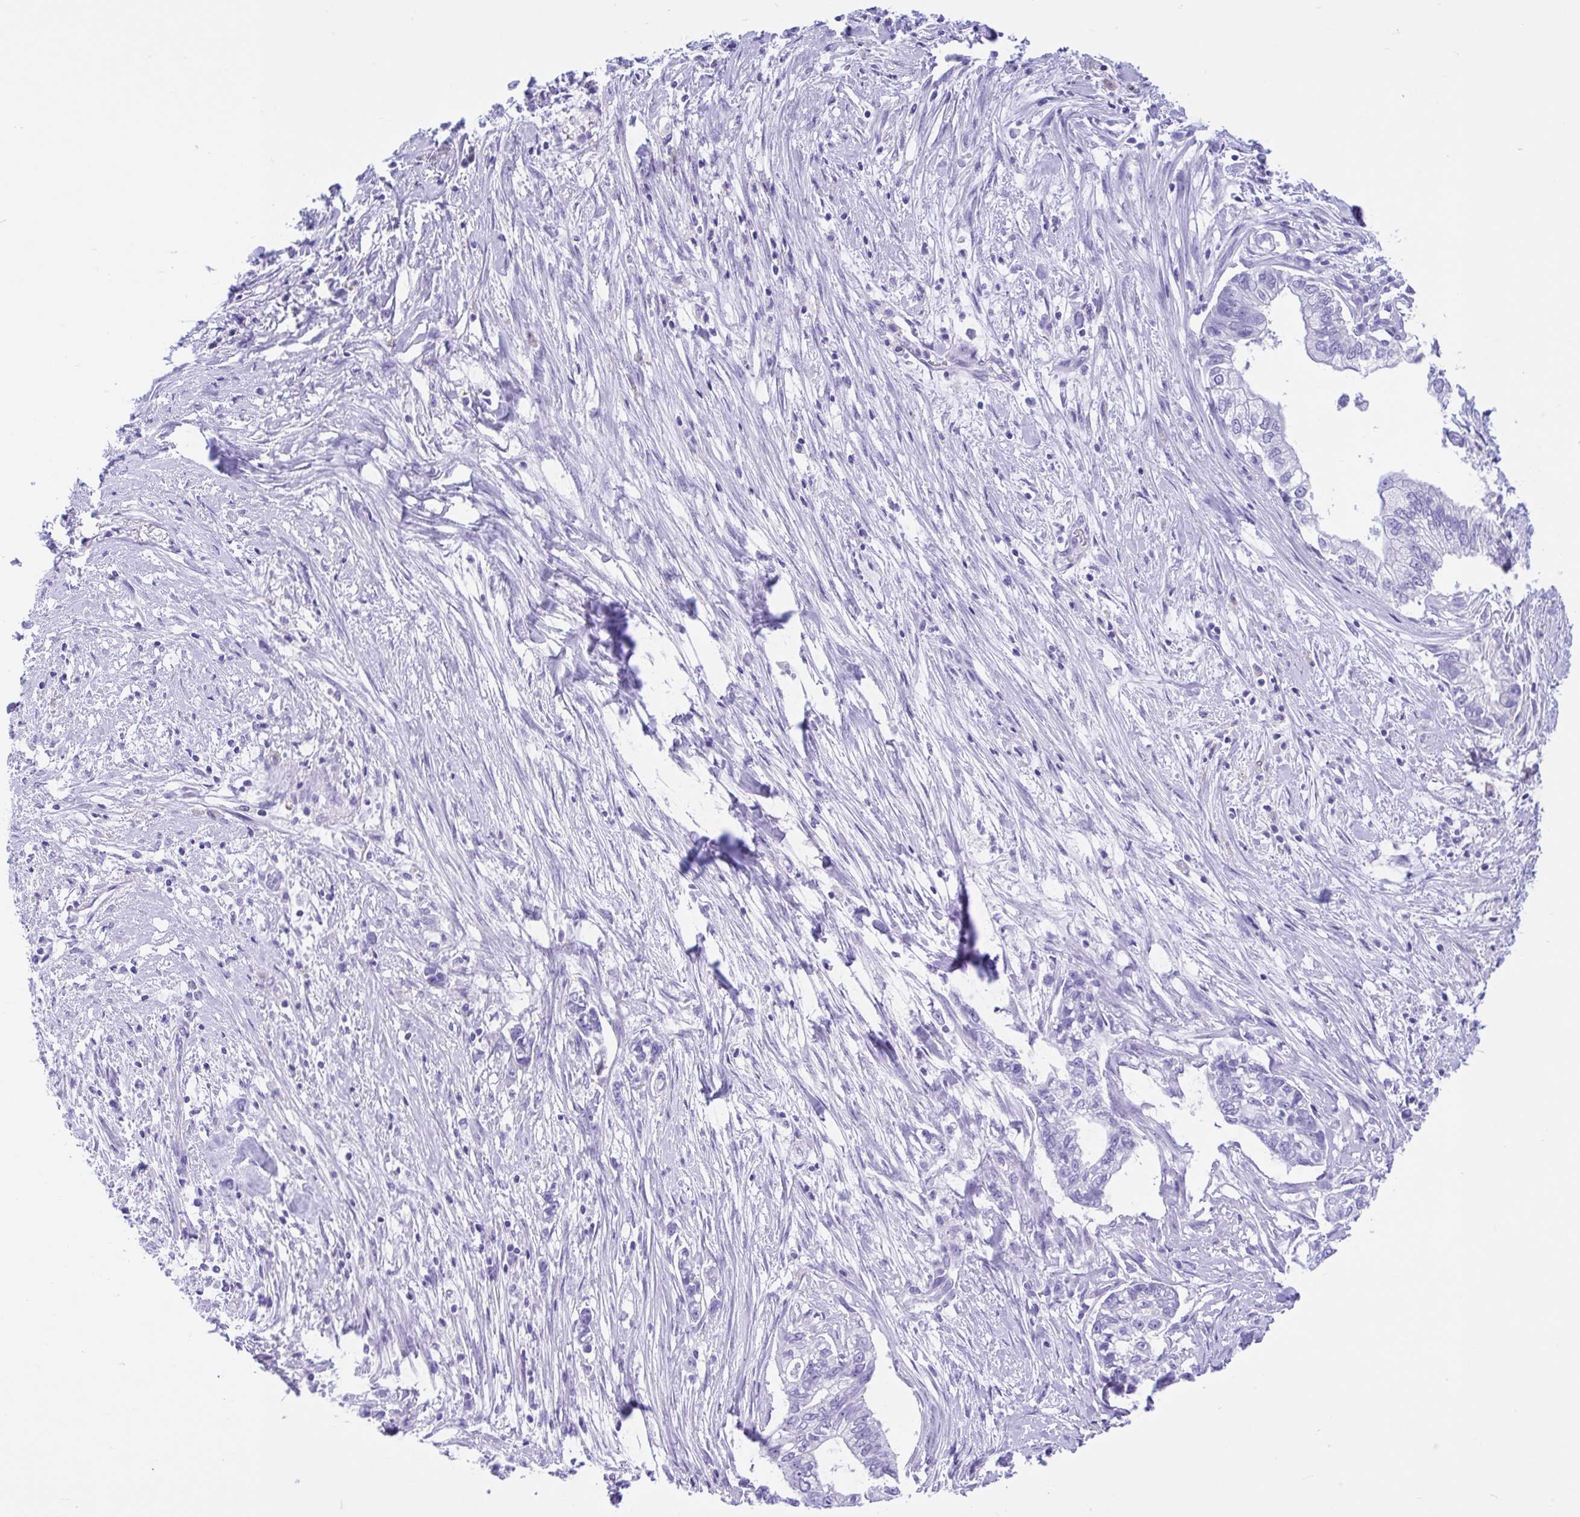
{"staining": {"intensity": "negative", "quantity": "none", "location": "none"}, "tissue": "pancreatic cancer", "cell_type": "Tumor cells", "image_type": "cancer", "snomed": [{"axis": "morphology", "description": "Adenocarcinoma, NOS"}, {"axis": "topography", "description": "Pancreas"}], "caption": "Immunohistochemistry image of neoplastic tissue: pancreatic cancer stained with DAB (3,3'-diaminobenzidine) demonstrates no significant protein staining in tumor cells.", "gene": "OR4N4", "patient": {"sex": "male", "age": 70}}